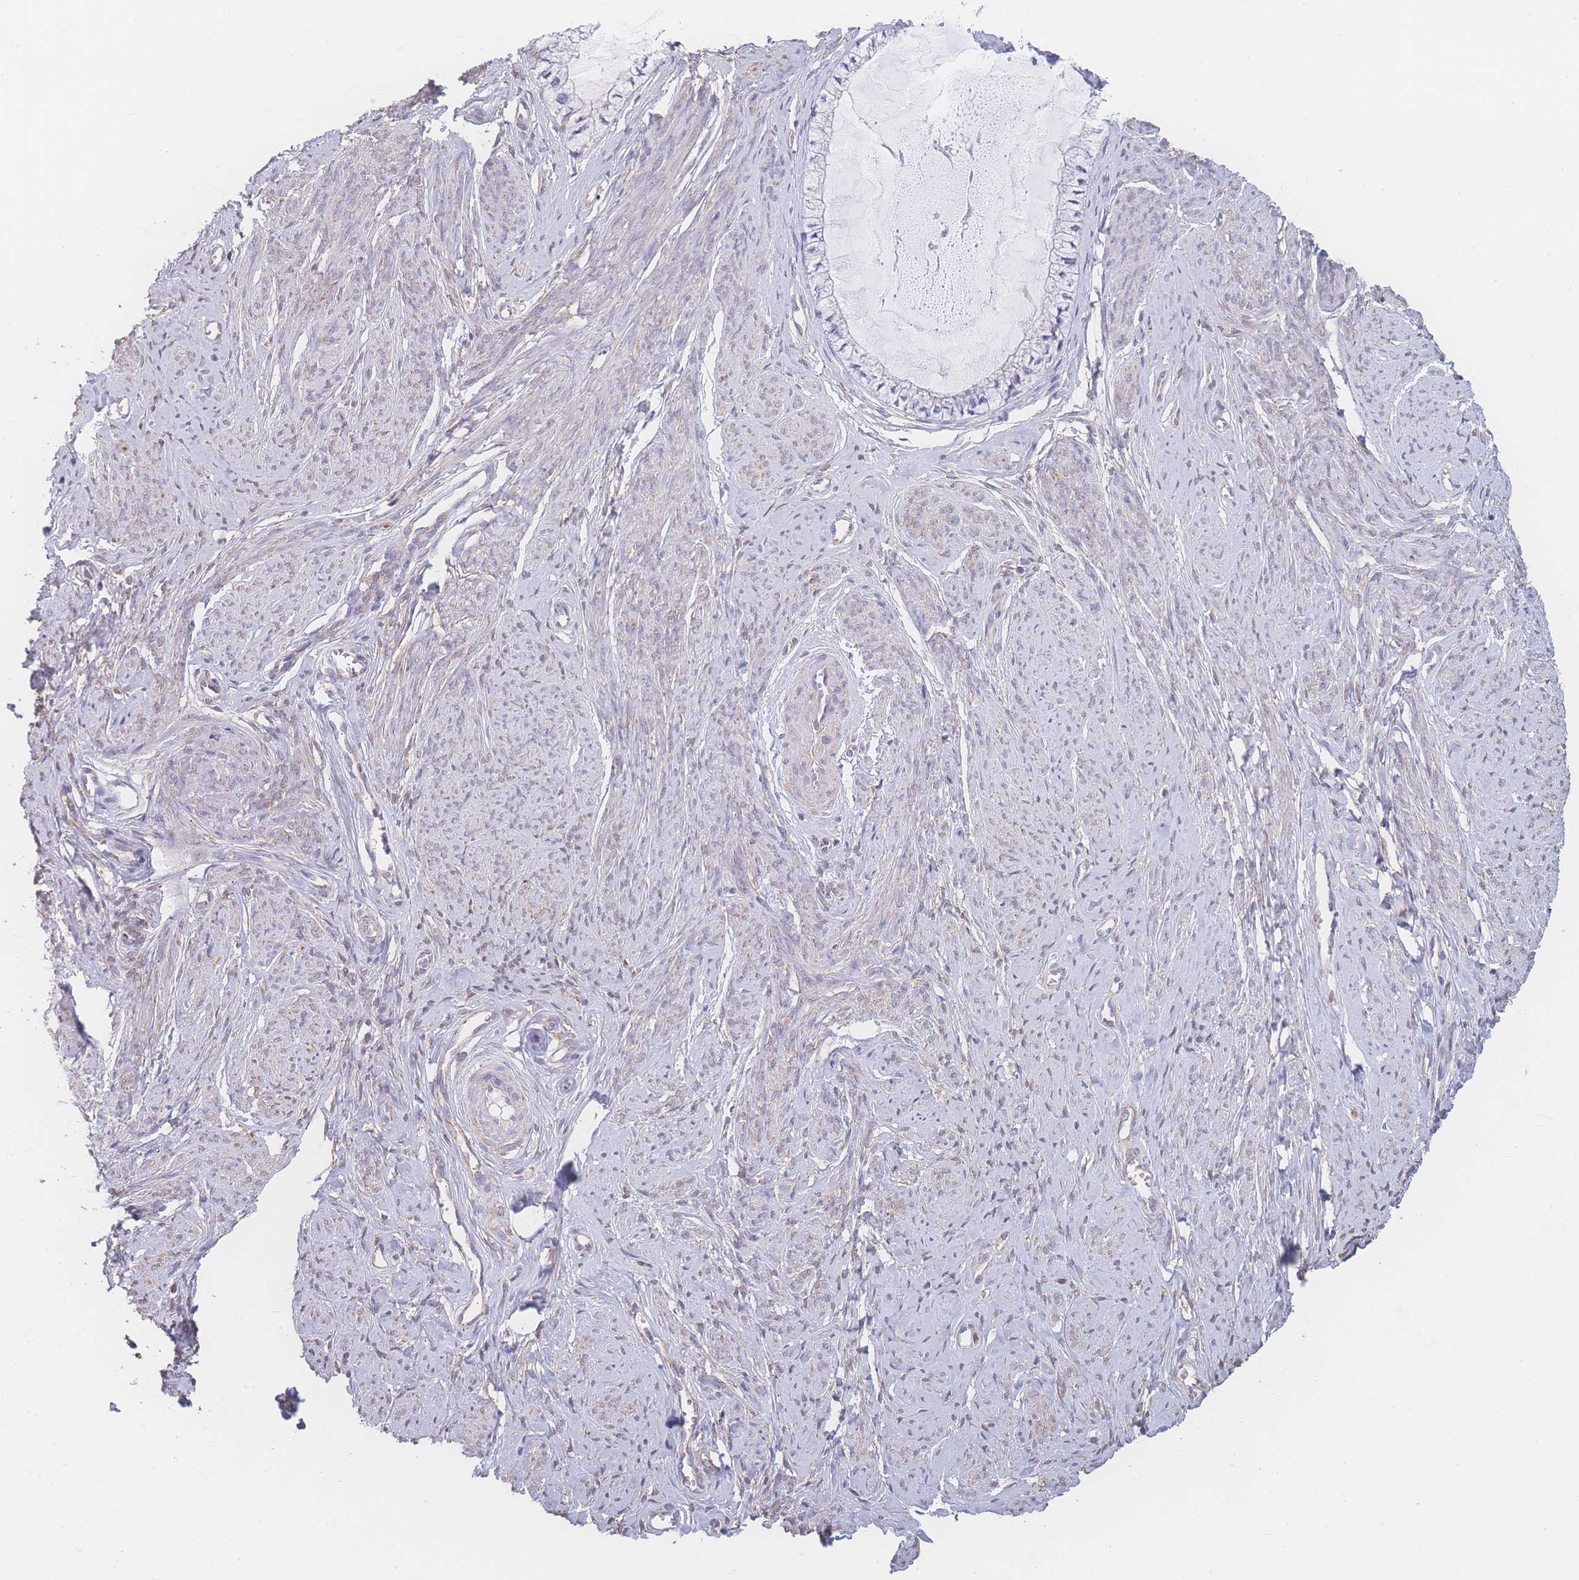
{"staining": {"intensity": "negative", "quantity": "none", "location": "none"}, "tissue": "cervix", "cell_type": "Glandular cells", "image_type": "normal", "snomed": [{"axis": "morphology", "description": "Normal tissue, NOS"}, {"axis": "topography", "description": "Cervix"}], "caption": "This photomicrograph is of normal cervix stained with immunohistochemistry to label a protein in brown with the nuclei are counter-stained blue. There is no staining in glandular cells.", "gene": "GIPR", "patient": {"sex": "female", "age": 42}}